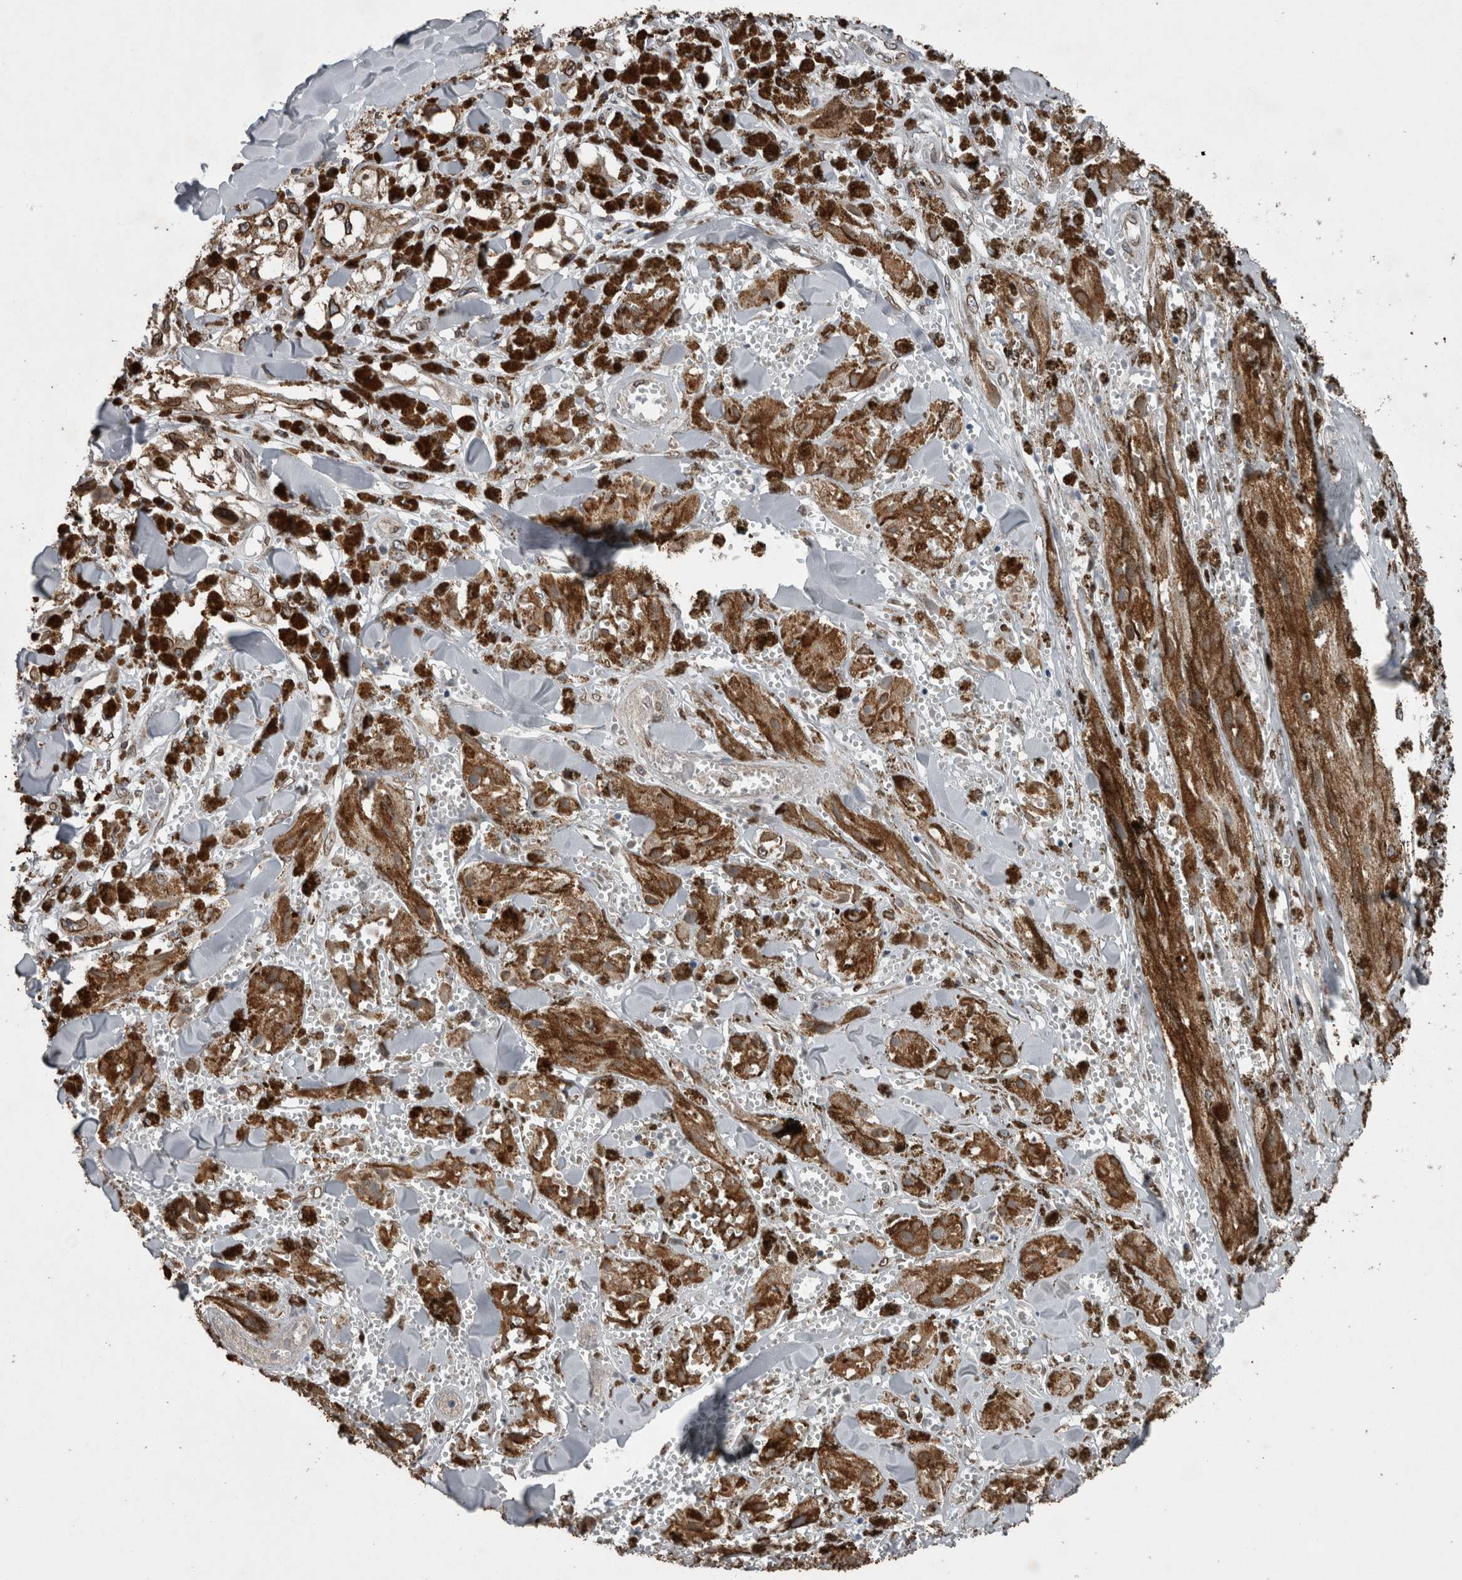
{"staining": {"intensity": "strong", "quantity": ">75%", "location": "cytoplasmic/membranous,nuclear"}, "tissue": "melanoma", "cell_type": "Tumor cells", "image_type": "cancer", "snomed": [{"axis": "morphology", "description": "Malignant melanoma, NOS"}, {"axis": "topography", "description": "Skin"}], "caption": "High-power microscopy captured an IHC photomicrograph of melanoma, revealing strong cytoplasmic/membranous and nuclear expression in approximately >75% of tumor cells.", "gene": "RANBP2", "patient": {"sex": "male", "age": 88}}